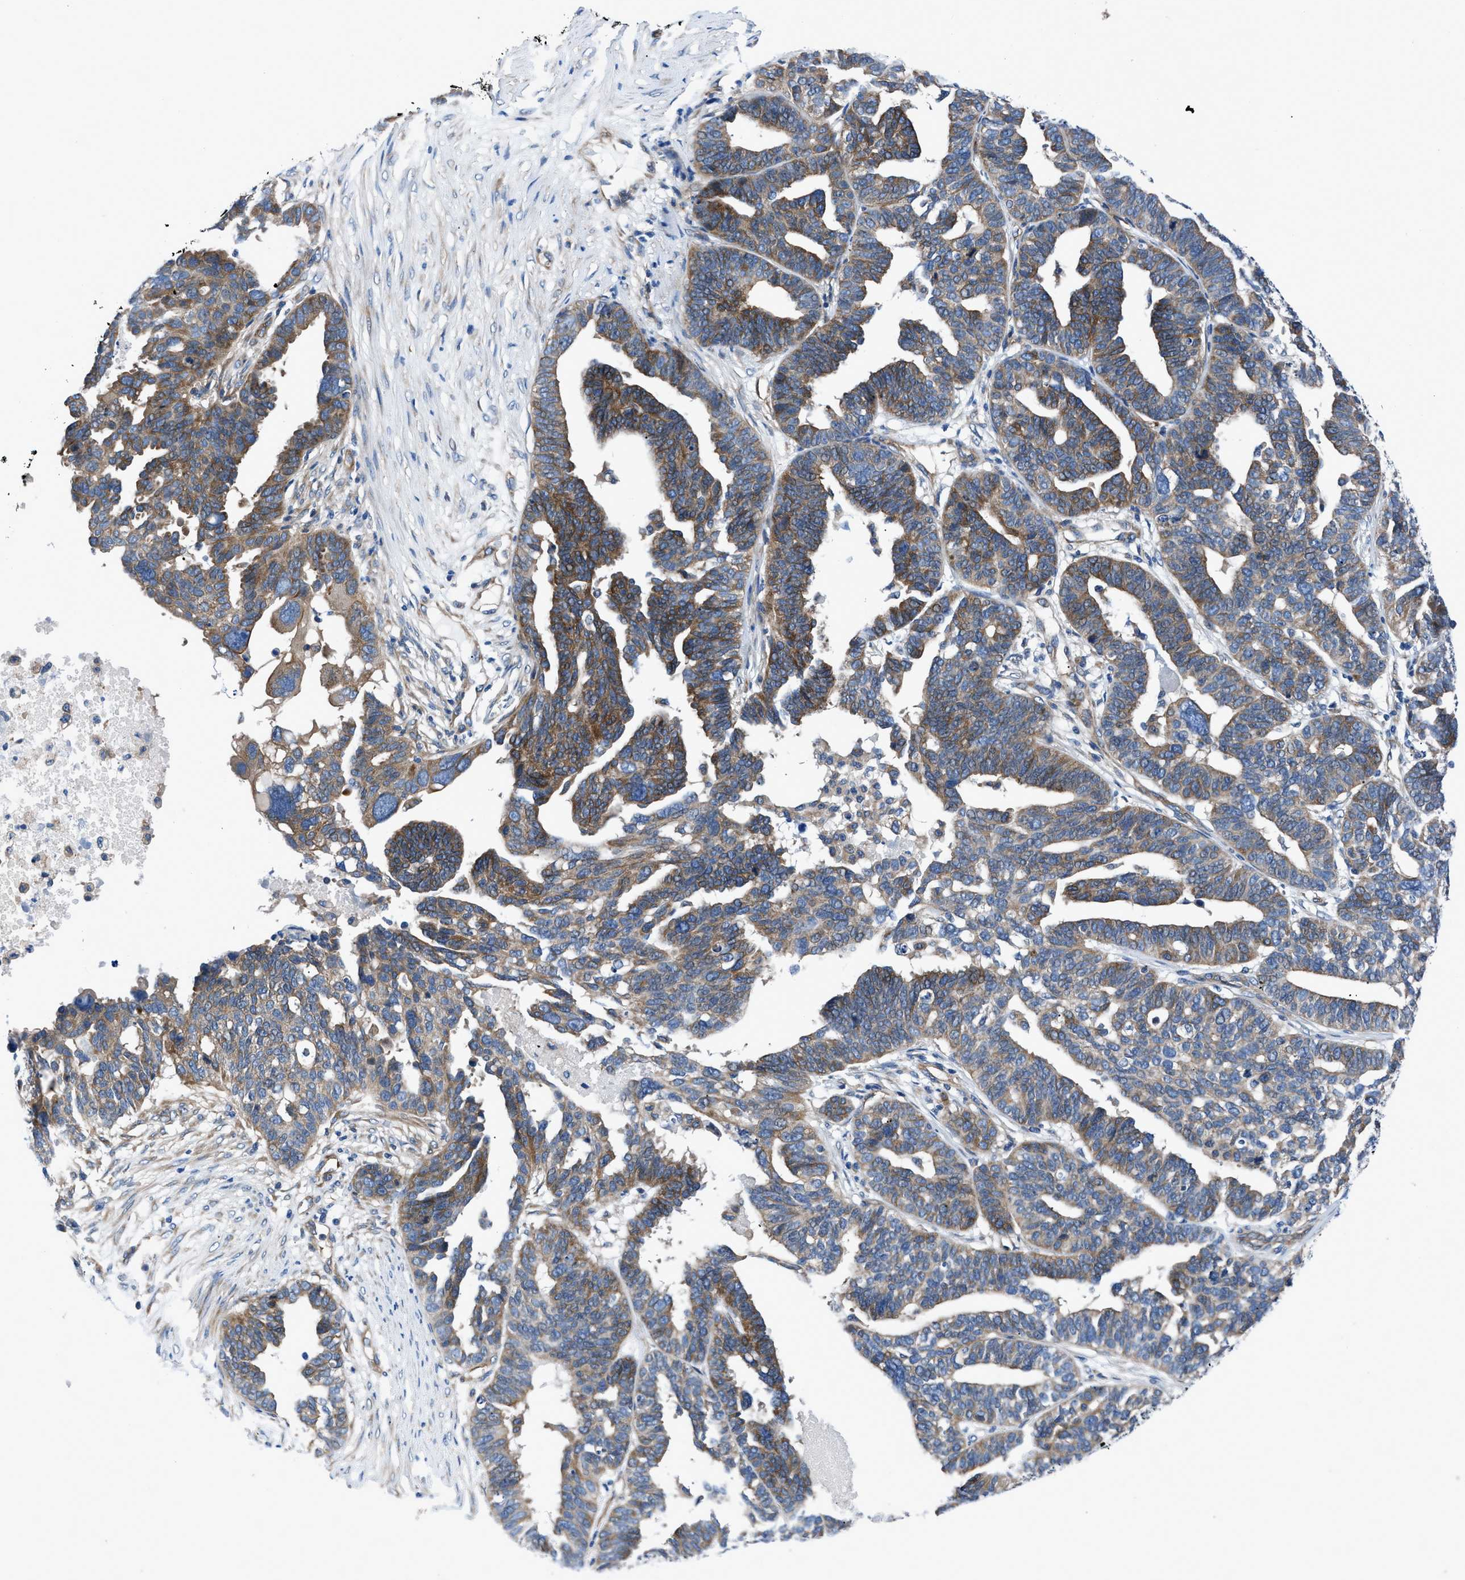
{"staining": {"intensity": "moderate", "quantity": ">75%", "location": "cytoplasmic/membranous"}, "tissue": "ovarian cancer", "cell_type": "Tumor cells", "image_type": "cancer", "snomed": [{"axis": "morphology", "description": "Cystadenocarcinoma, serous, NOS"}, {"axis": "topography", "description": "Ovary"}], "caption": "Ovarian cancer was stained to show a protein in brown. There is medium levels of moderate cytoplasmic/membranous staining in approximately >75% of tumor cells. (brown staining indicates protein expression, while blue staining denotes nuclei).", "gene": "TRIP4", "patient": {"sex": "female", "age": 59}}